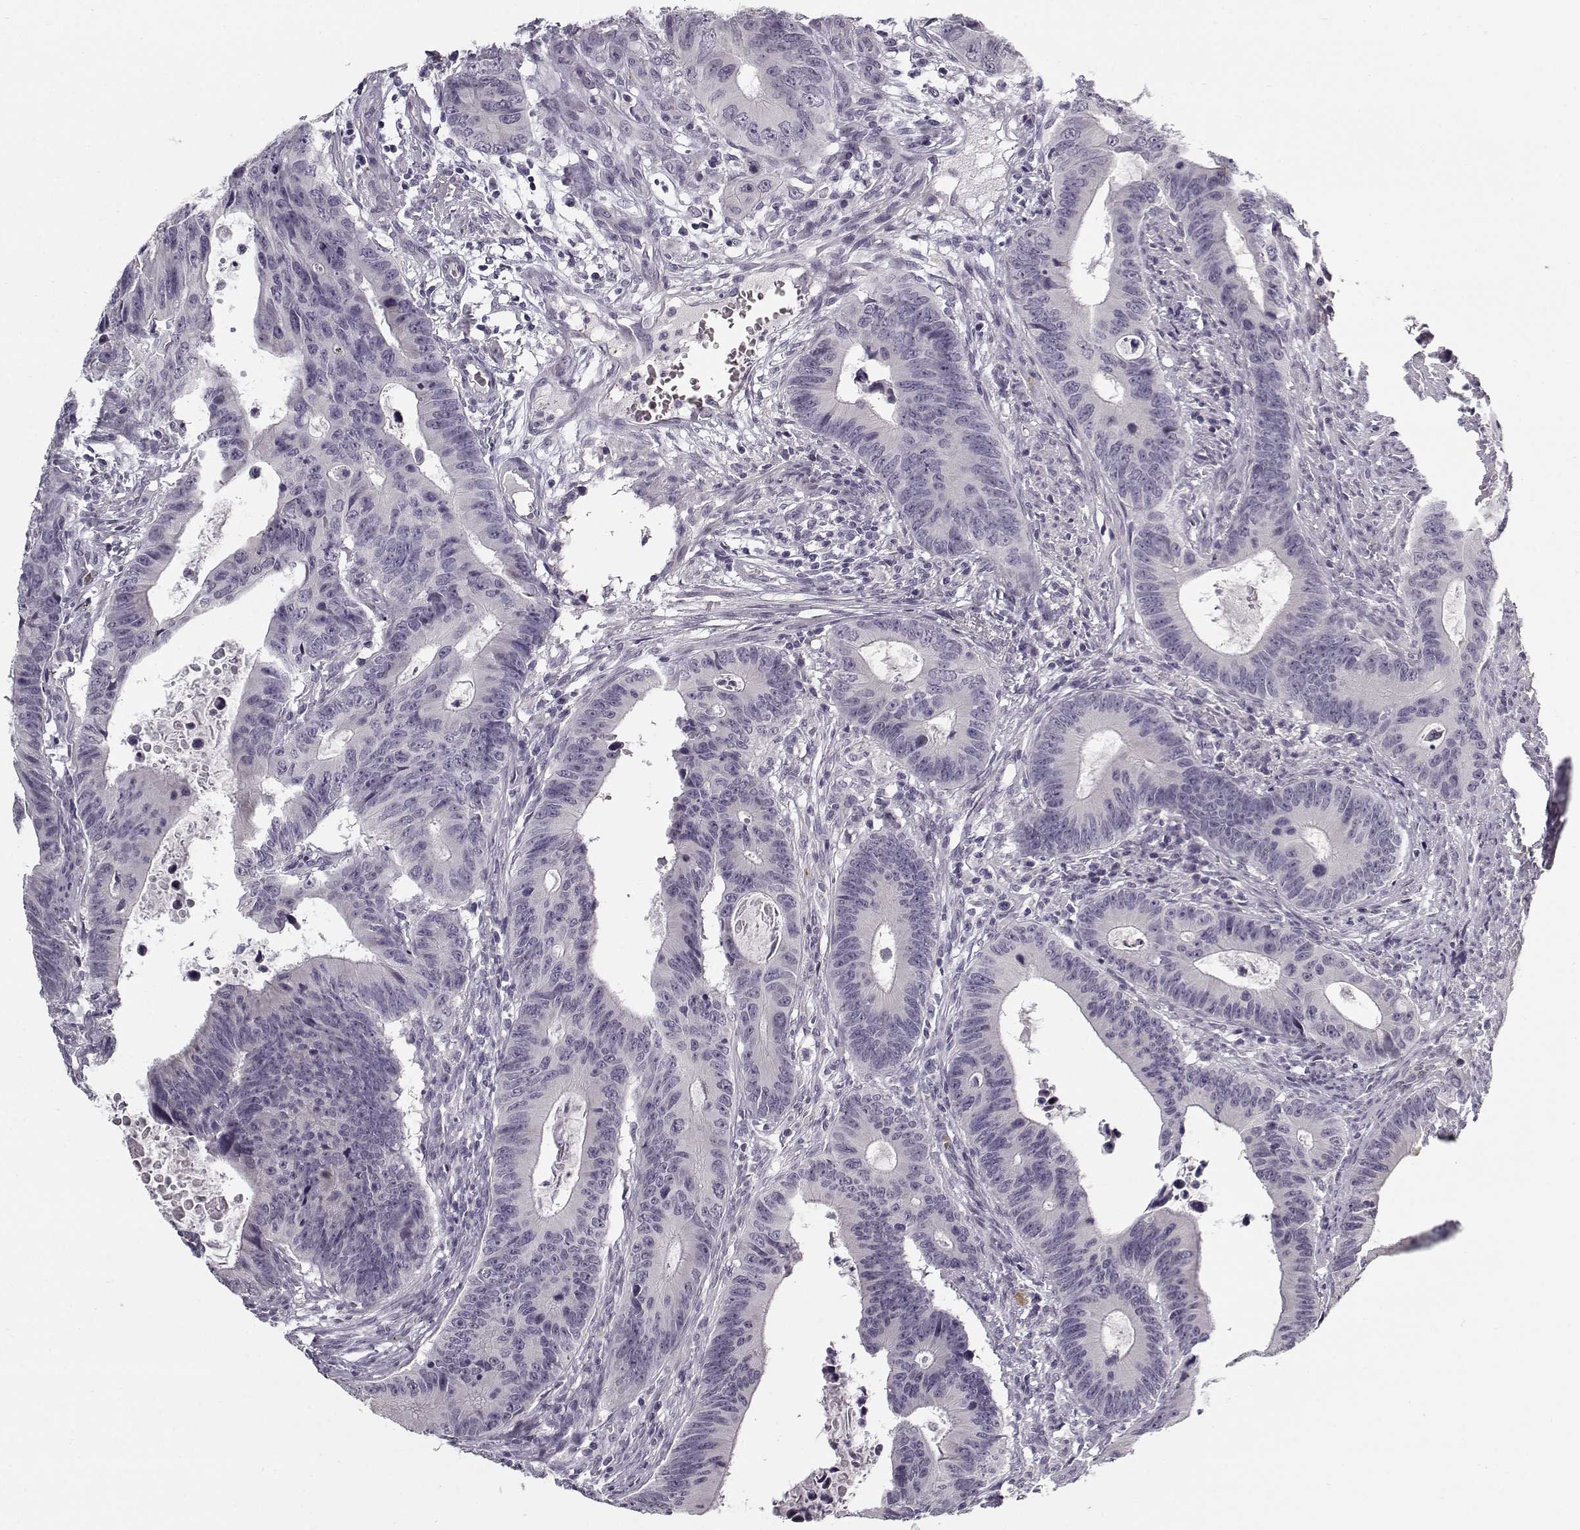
{"staining": {"intensity": "negative", "quantity": "none", "location": "none"}, "tissue": "colorectal cancer", "cell_type": "Tumor cells", "image_type": "cancer", "snomed": [{"axis": "morphology", "description": "Adenocarcinoma, NOS"}, {"axis": "topography", "description": "Colon"}], "caption": "Tumor cells are negative for brown protein staining in colorectal cancer (adenocarcinoma). (DAB immunohistochemistry (IHC) with hematoxylin counter stain).", "gene": "SNCA", "patient": {"sex": "female", "age": 87}}